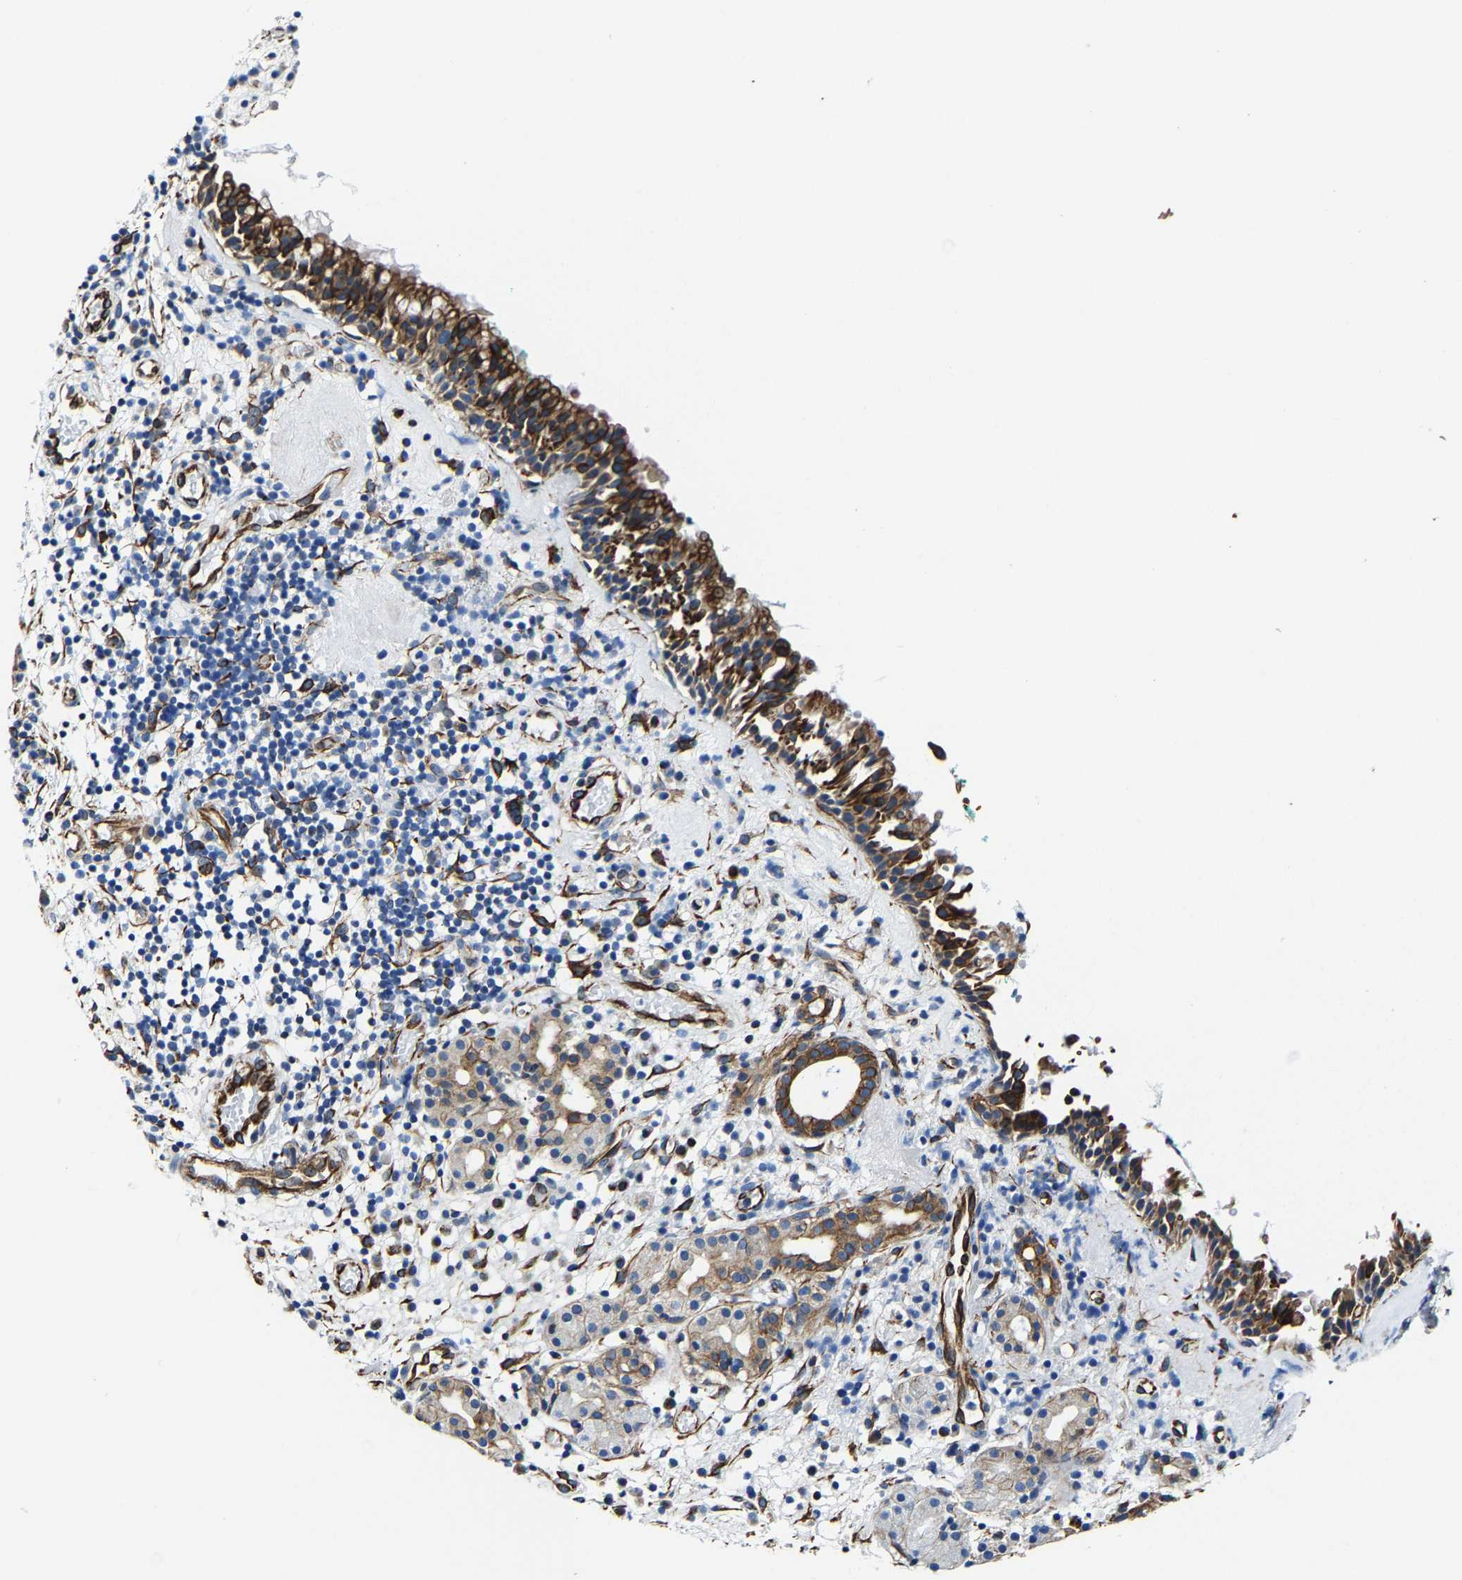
{"staining": {"intensity": "strong", "quantity": ">75%", "location": "cytoplasmic/membranous"}, "tissue": "nasopharynx", "cell_type": "Respiratory epithelial cells", "image_type": "normal", "snomed": [{"axis": "morphology", "description": "Normal tissue, NOS"}, {"axis": "morphology", "description": "Basal cell carcinoma"}, {"axis": "topography", "description": "Cartilage tissue"}, {"axis": "topography", "description": "Nasopharynx"}, {"axis": "topography", "description": "Oral tissue"}], "caption": "Respiratory epithelial cells display high levels of strong cytoplasmic/membranous expression in about >75% of cells in normal nasopharynx. (DAB IHC with brightfield microscopy, high magnification).", "gene": "MMEL1", "patient": {"sex": "female", "age": 77}}